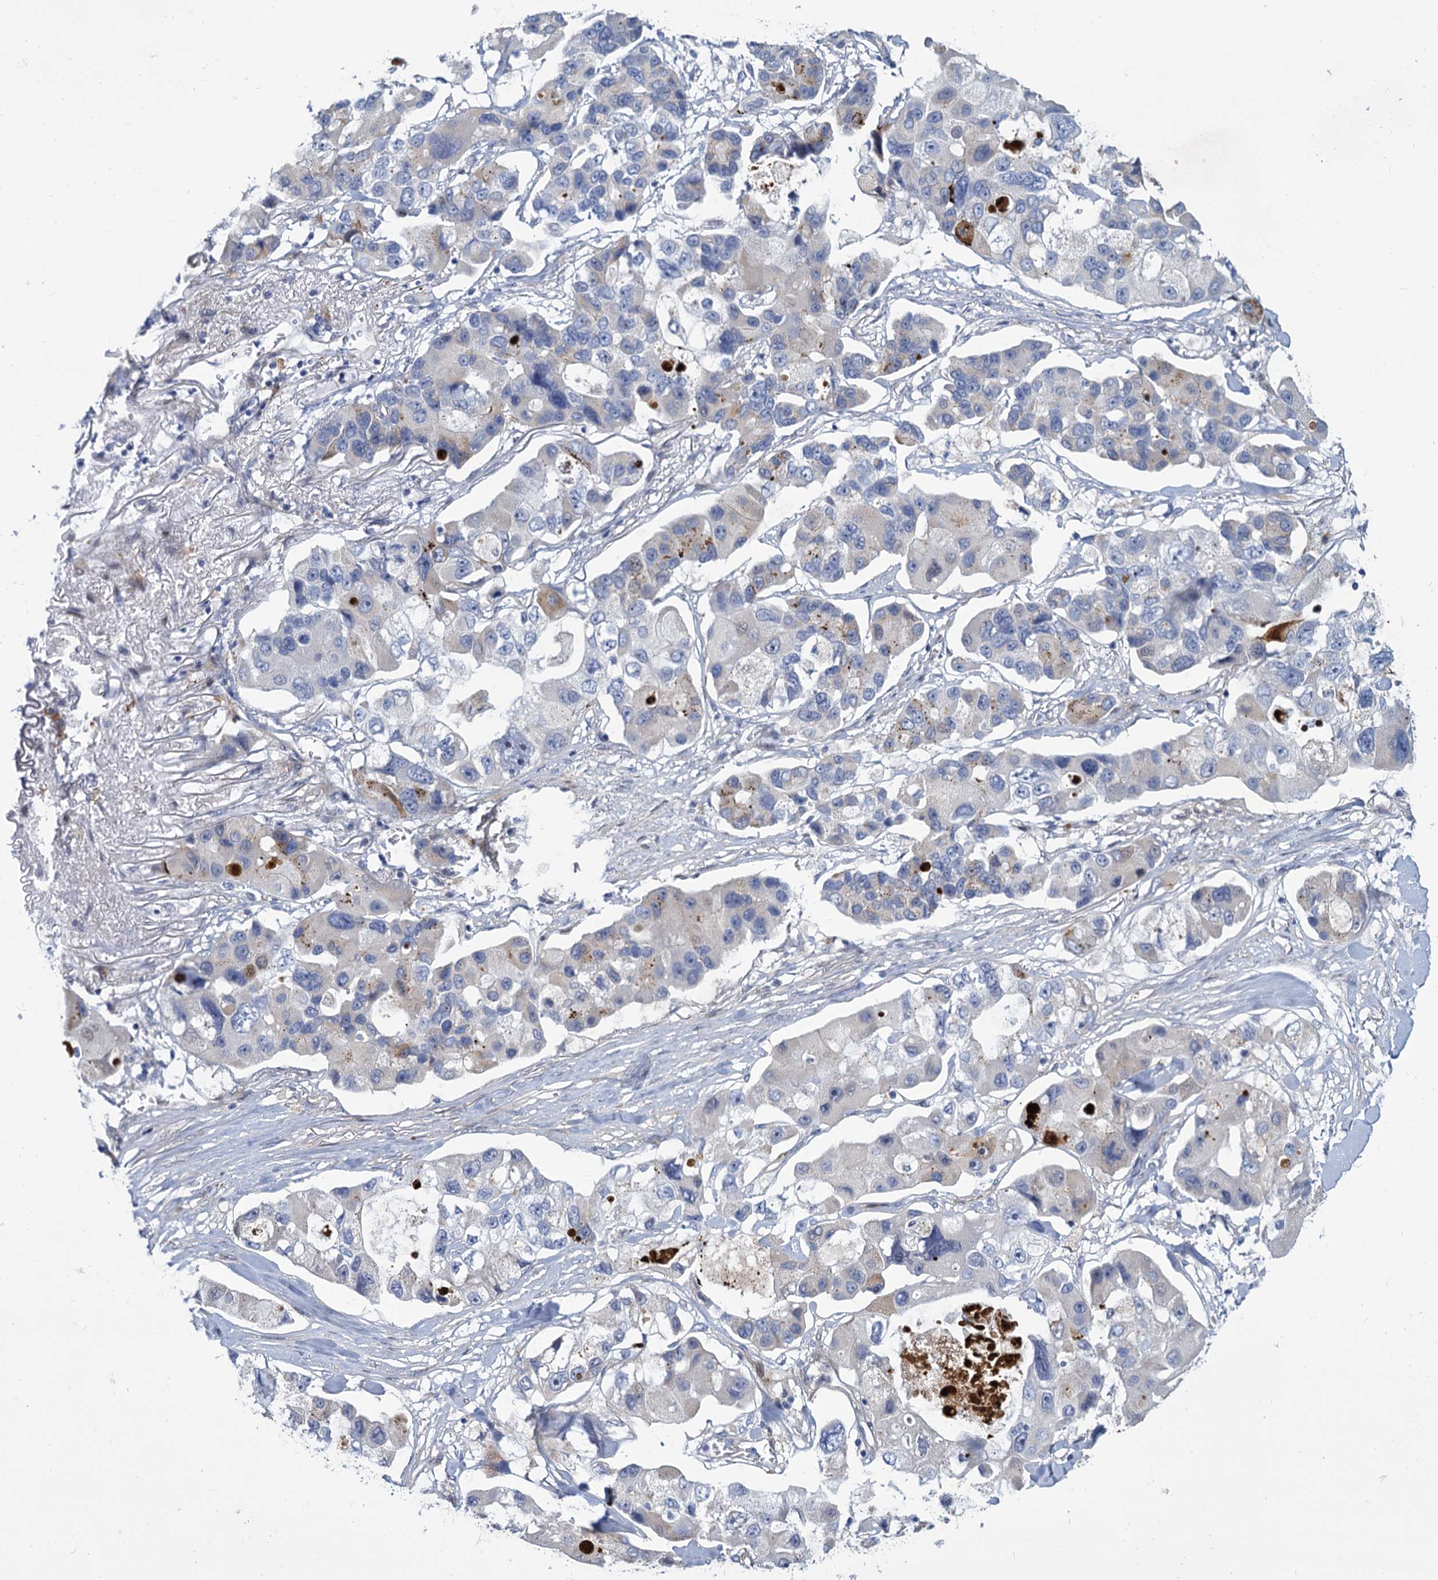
{"staining": {"intensity": "negative", "quantity": "none", "location": "none"}, "tissue": "lung cancer", "cell_type": "Tumor cells", "image_type": "cancer", "snomed": [{"axis": "morphology", "description": "Adenocarcinoma, NOS"}, {"axis": "topography", "description": "Lung"}], "caption": "High power microscopy micrograph of an immunohistochemistry histopathology image of lung adenocarcinoma, revealing no significant expression in tumor cells.", "gene": "TRIM77", "patient": {"sex": "female", "age": 54}}